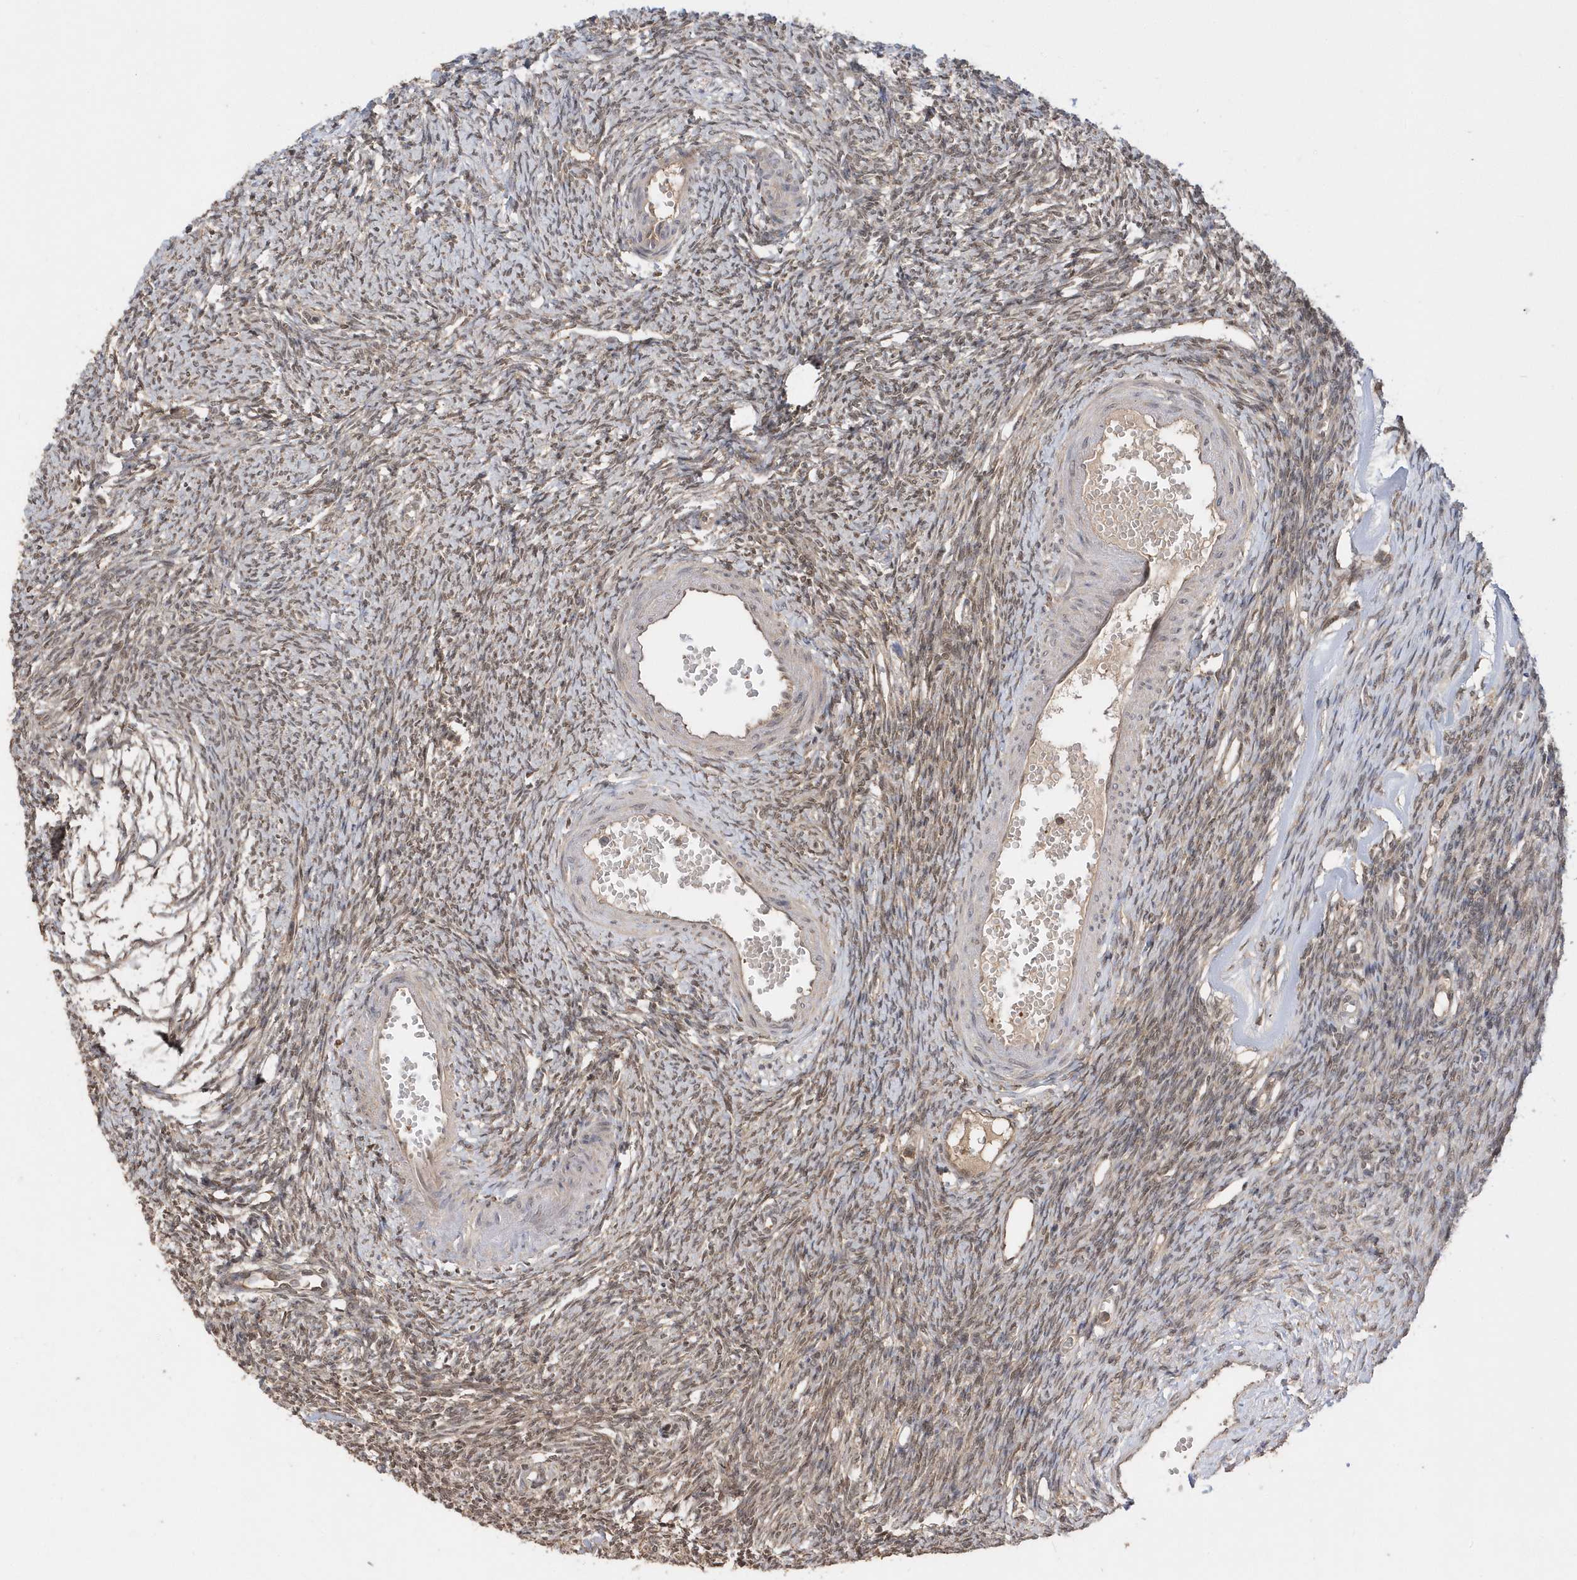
{"staining": {"intensity": "weak", "quantity": "25%-75%", "location": "cytoplasmic/membranous,nuclear"}, "tissue": "ovary", "cell_type": "Ovarian stroma cells", "image_type": "normal", "snomed": [{"axis": "morphology", "description": "Normal tissue, NOS"}, {"axis": "morphology", "description": "Cyst, NOS"}, {"axis": "topography", "description": "Ovary"}], "caption": "Protein expression analysis of benign ovary demonstrates weak cytoplasmic/membranous,nuclear positivity in approximately 25%-75% of ovarian stroma cells.", "gene": "RPEL1", "patient": {"sex": "female", "age": 33}}